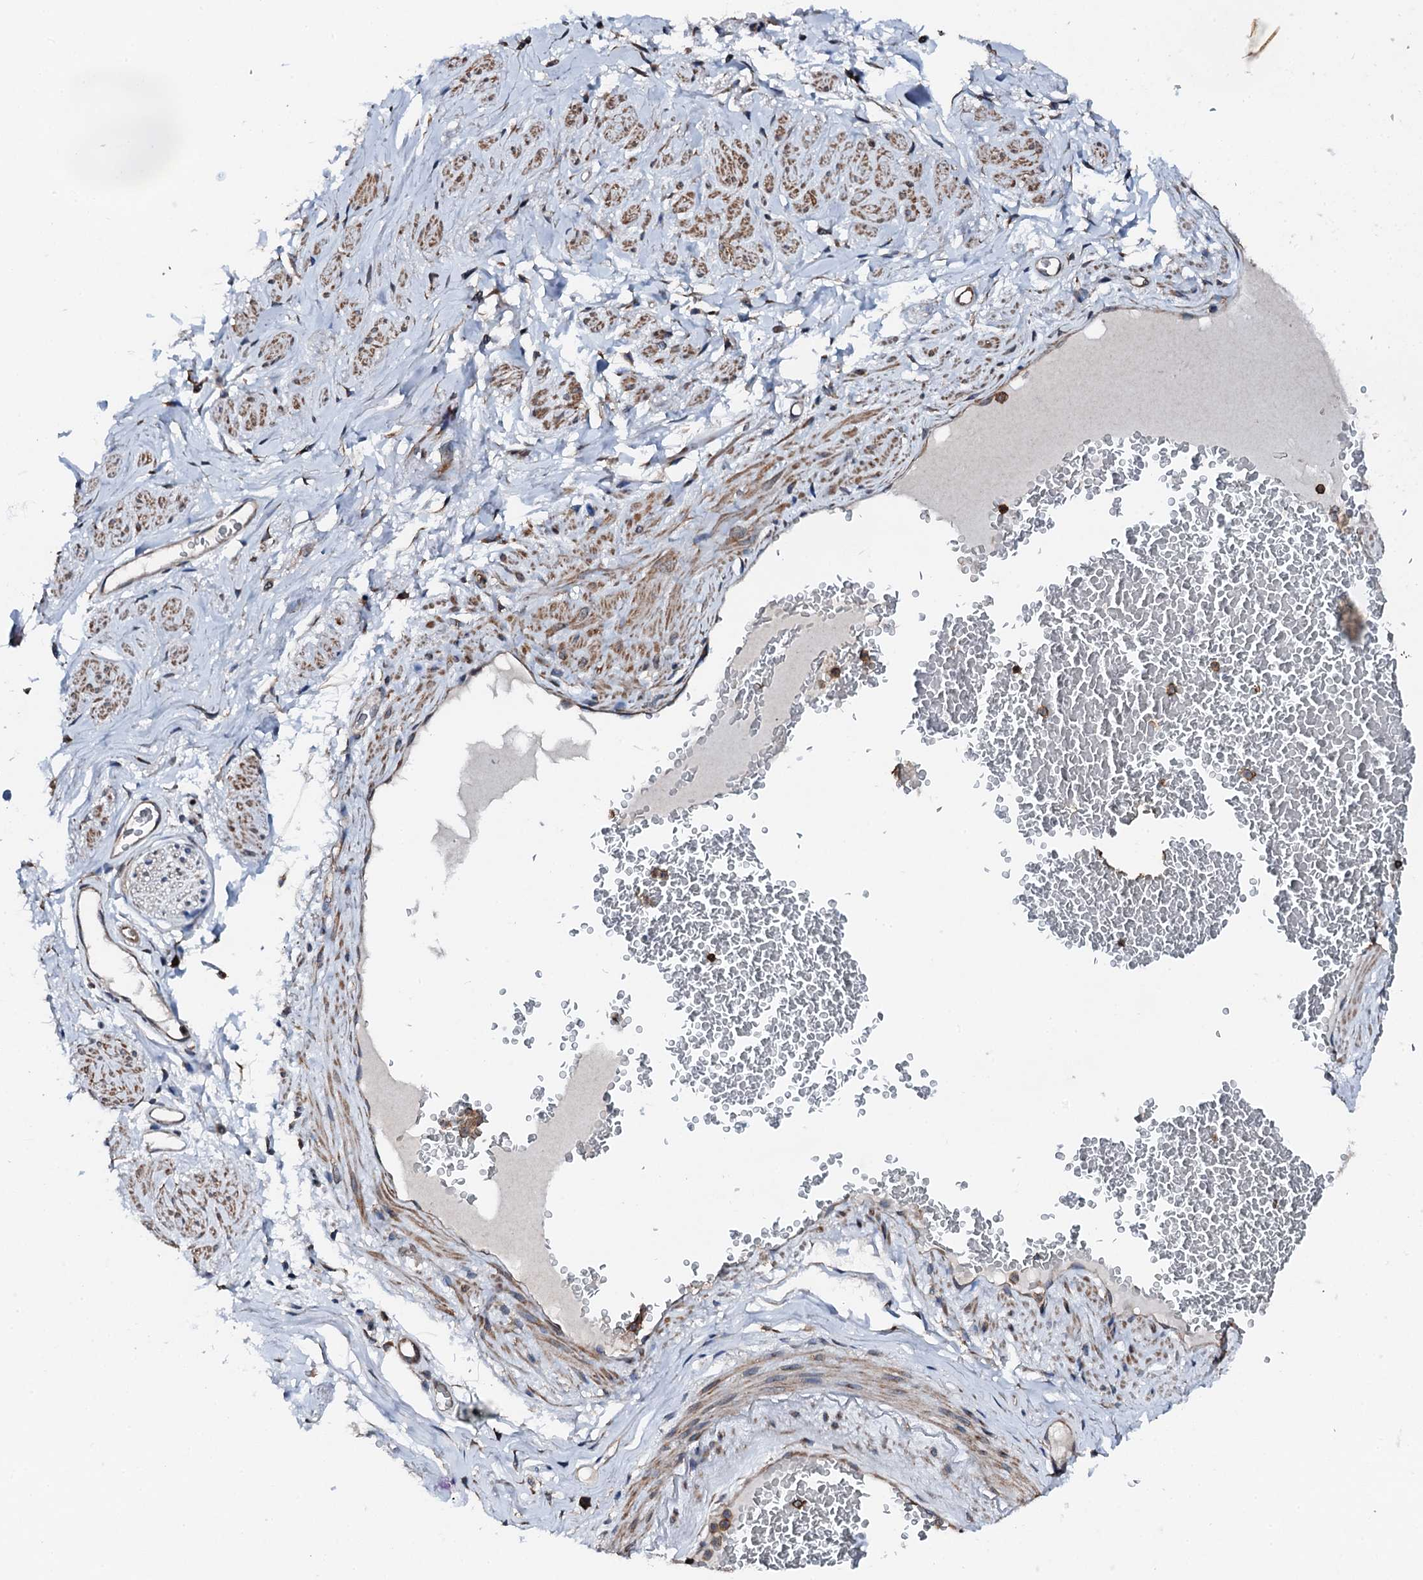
{"staining": {"intensity": "negative", "quantity": "none", "location": "none"}, "tissue": "soft tissue", "cell_type": "Chondrocytes", "image_type": "normal", "snomed": [{"axis": "morphology", "description": "Normal tissue, NOS"}, {"axis": "morphology", "description": "Adenocarcinoma, NOS"}, {"axis": "topography", "description": "Rectum"}, {"axis": "topography", "description": "Vagina"}, {"axis": "topography", "description": "Peripheral nerve tissue"}], "caption": "This micrograph is of unremarkable soft tissue stained with IHC to label a protein in brown with the nuclei are counter-stained blue. There is no positivity in chondrocytes.", "gene": "EDC4", "patient": {"sex": "female", "age": 71}}